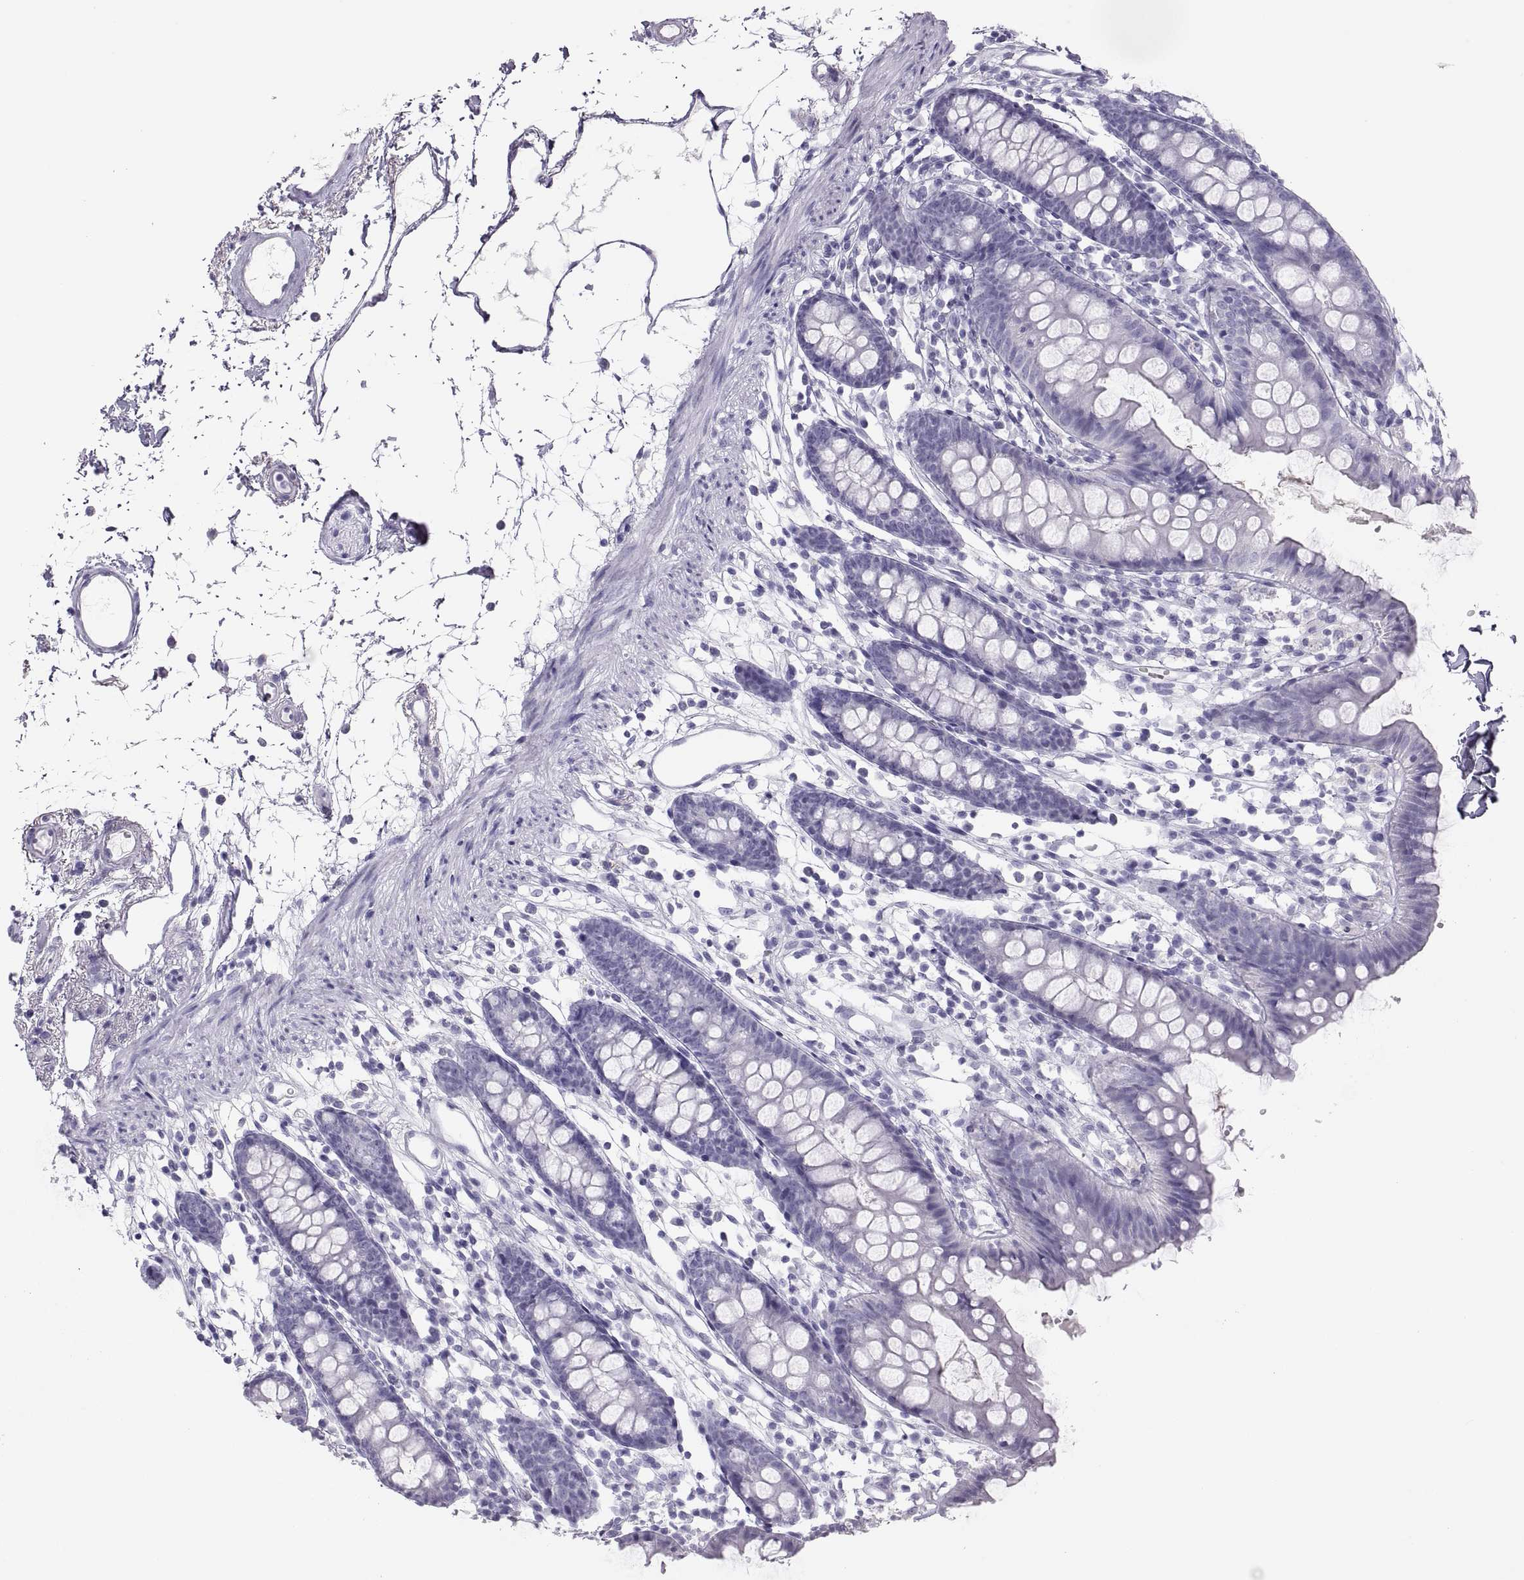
{"staining": {"intensity": "negative", "quantity": "none", "location": "none"}, "tissue": "colon", "cell_type": "Endothelial cells", "image_type": "normal", "snomed": [{"axis": "morphology", "description": "Normal tissue, NOS"}, {"axis": "topography", "description": "Colon"}], "caption": "Immunohistochemistry (IHC) micrograph of normal colon stained for a protein (brown), which demonstrates no staining in endothelial cells. (Immunohistochemistry, brightfield microscopy, high magnification).", "gene": "SEMG1", "patient": {"sex": "female", "age": 84}}